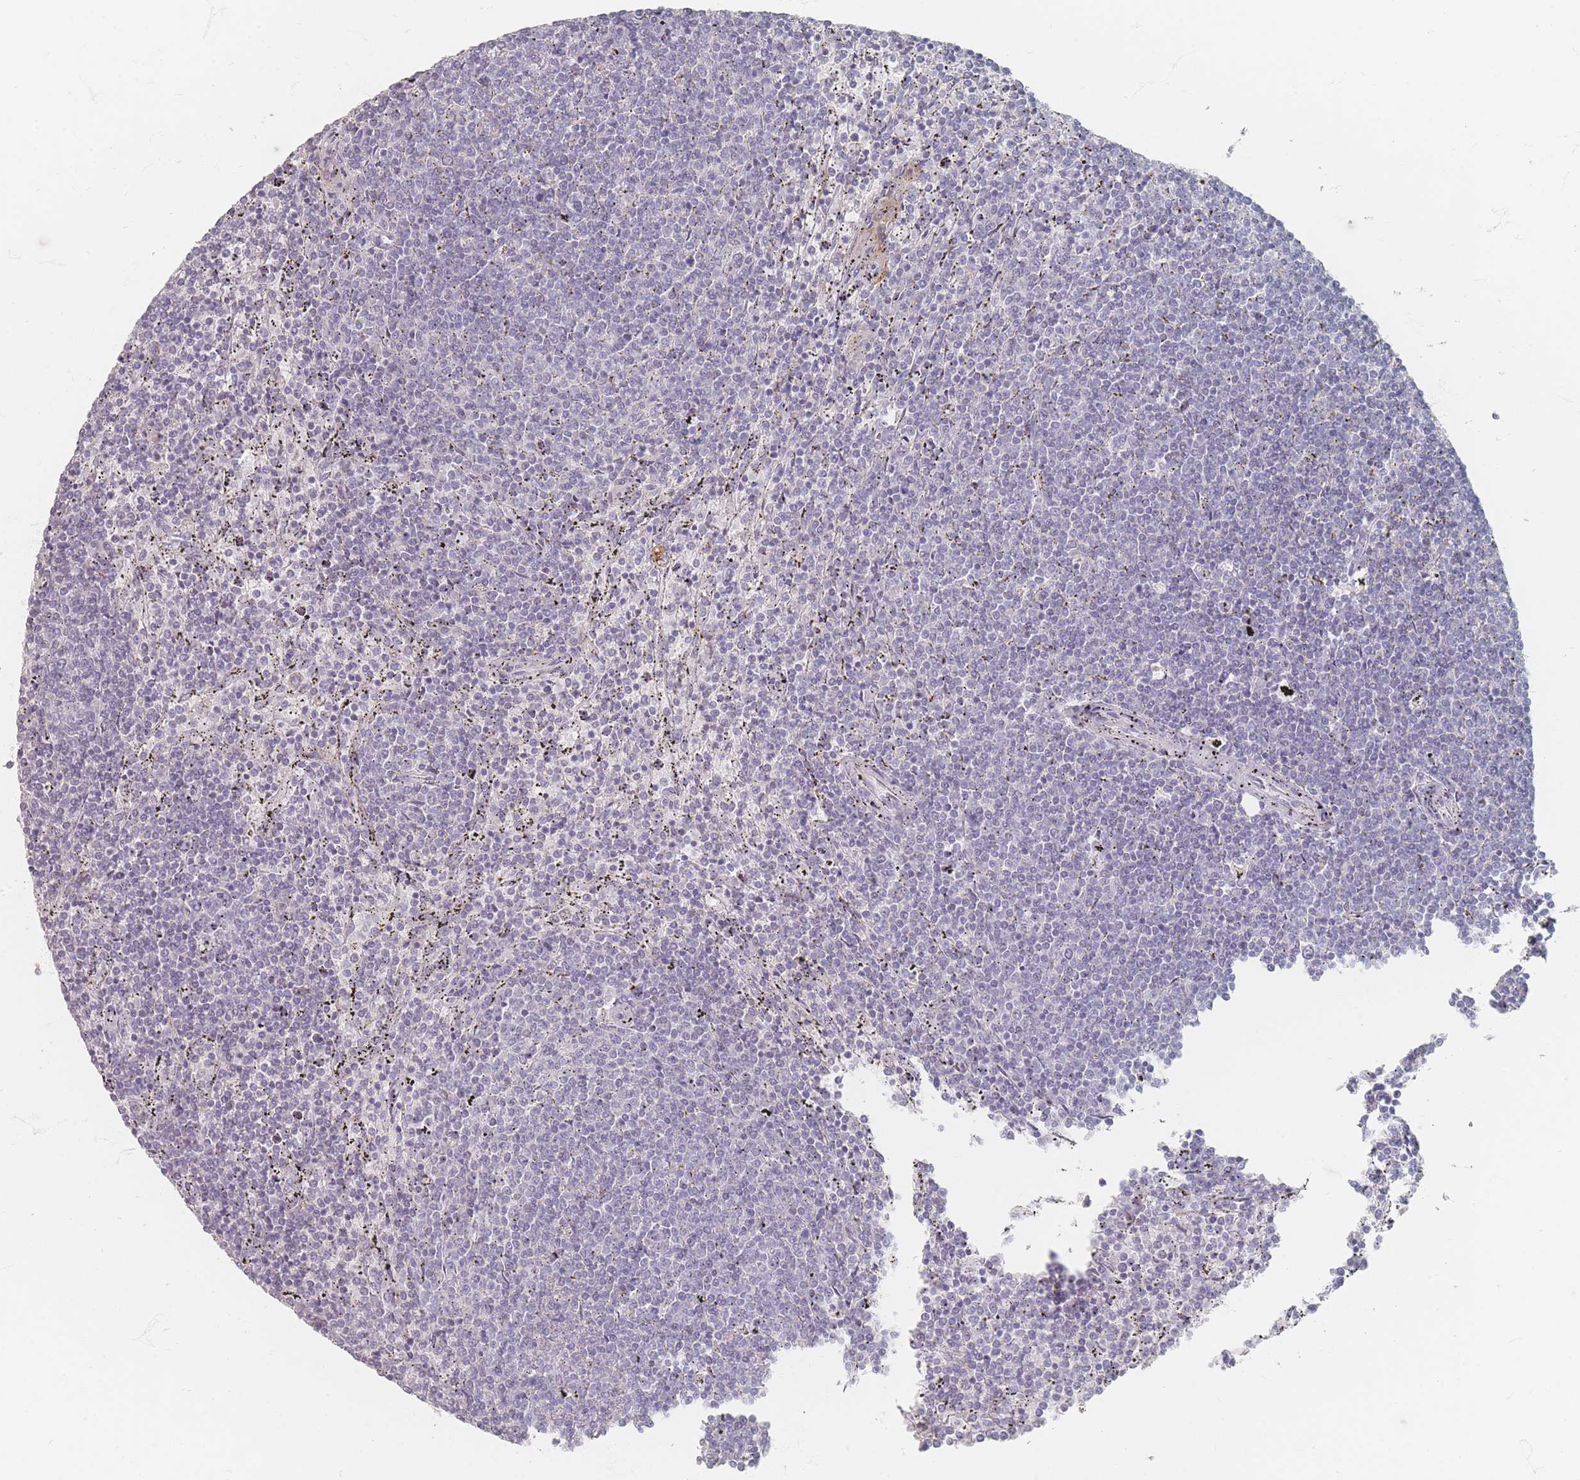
{"staining": {"intensity": "negative", "quantity": "none", "location": "none"}, "tissue": "lymphoma", "cell_type": "Tumor cells", "image_type": "cancer", "snomed": [{"axis": "morphology", "description": "Malignant lymphoma, non-Hodgkin's type, Low grade"}, {"axis": "topography", "description": "Spleen"}], "caption": "This is an immunohistochemistry histopathology image of human lymphoma. There is no expression in tumor cells.", "gene": "HELZ2", "patient": {"sex": "female", "age": 50}}